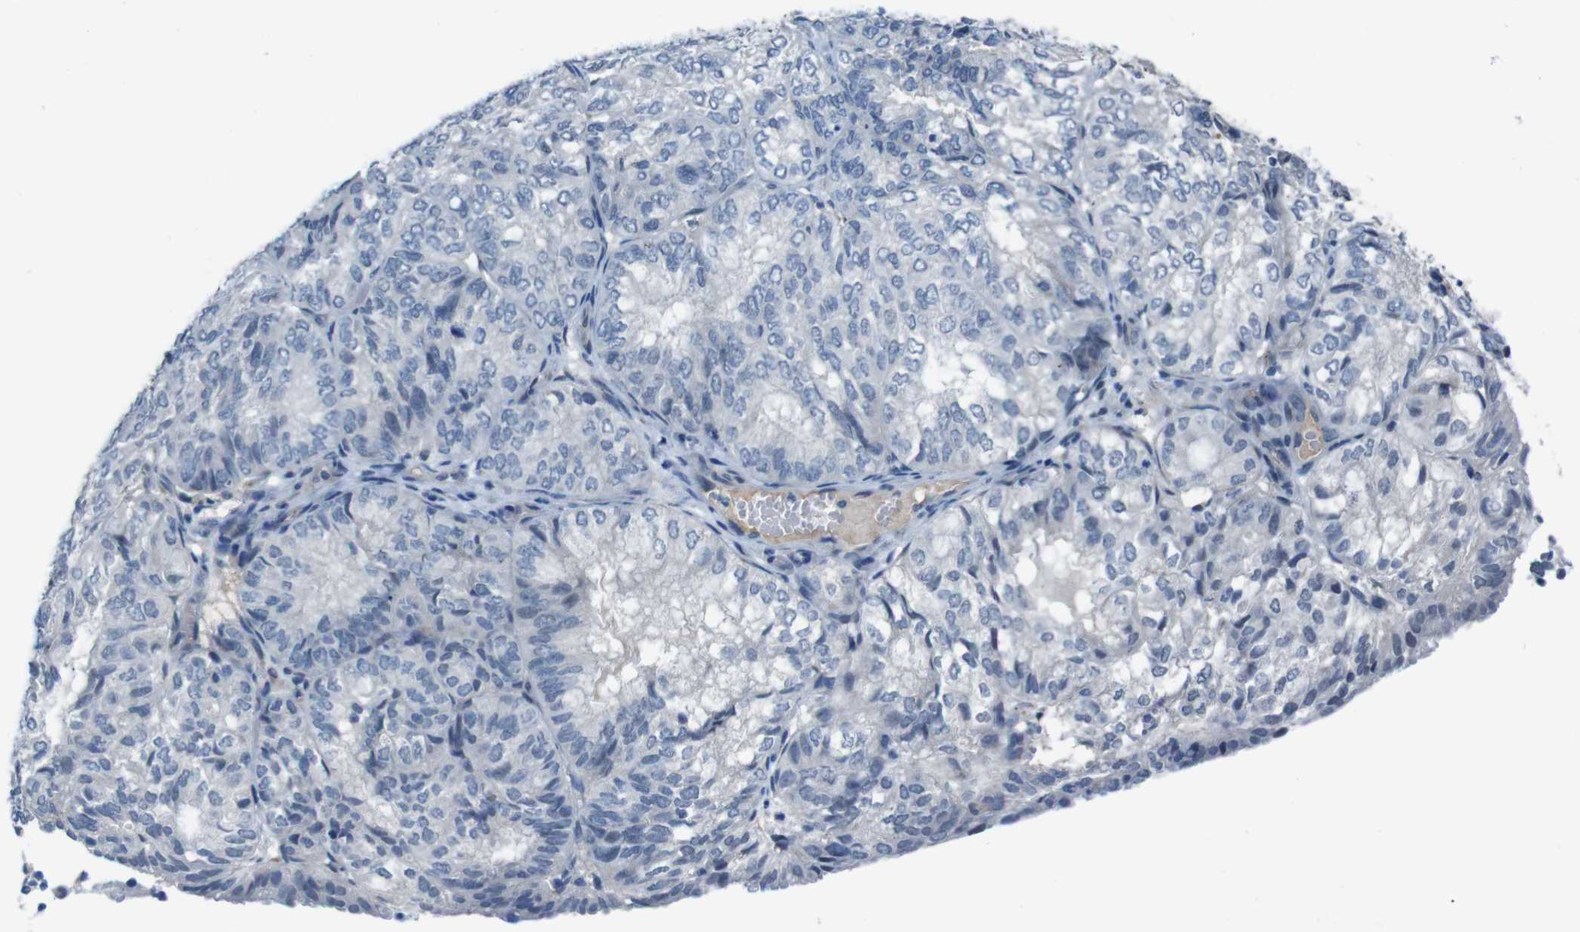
{"staining": {"intensity": "negative", "quantity": "none", "location": "none"}, "tissue": "endometrial cancer", "cell_type": "Tumor cells", "image_type": "cancer", "snomed": [{"axis": "morphology", "description": "Adenocarcinoma, NOS"}, {"axis": "topography", "description": "Uterus"}], "caption": "High magnification brightfield microscopy of endometrial adenocarcinoma stained with DAB (brown) and counterstained with hematoxylin (blue): tumor cells show no significant staining.", "gene": "CDHR2", "patient": {"sex": "female", "age": 60}}